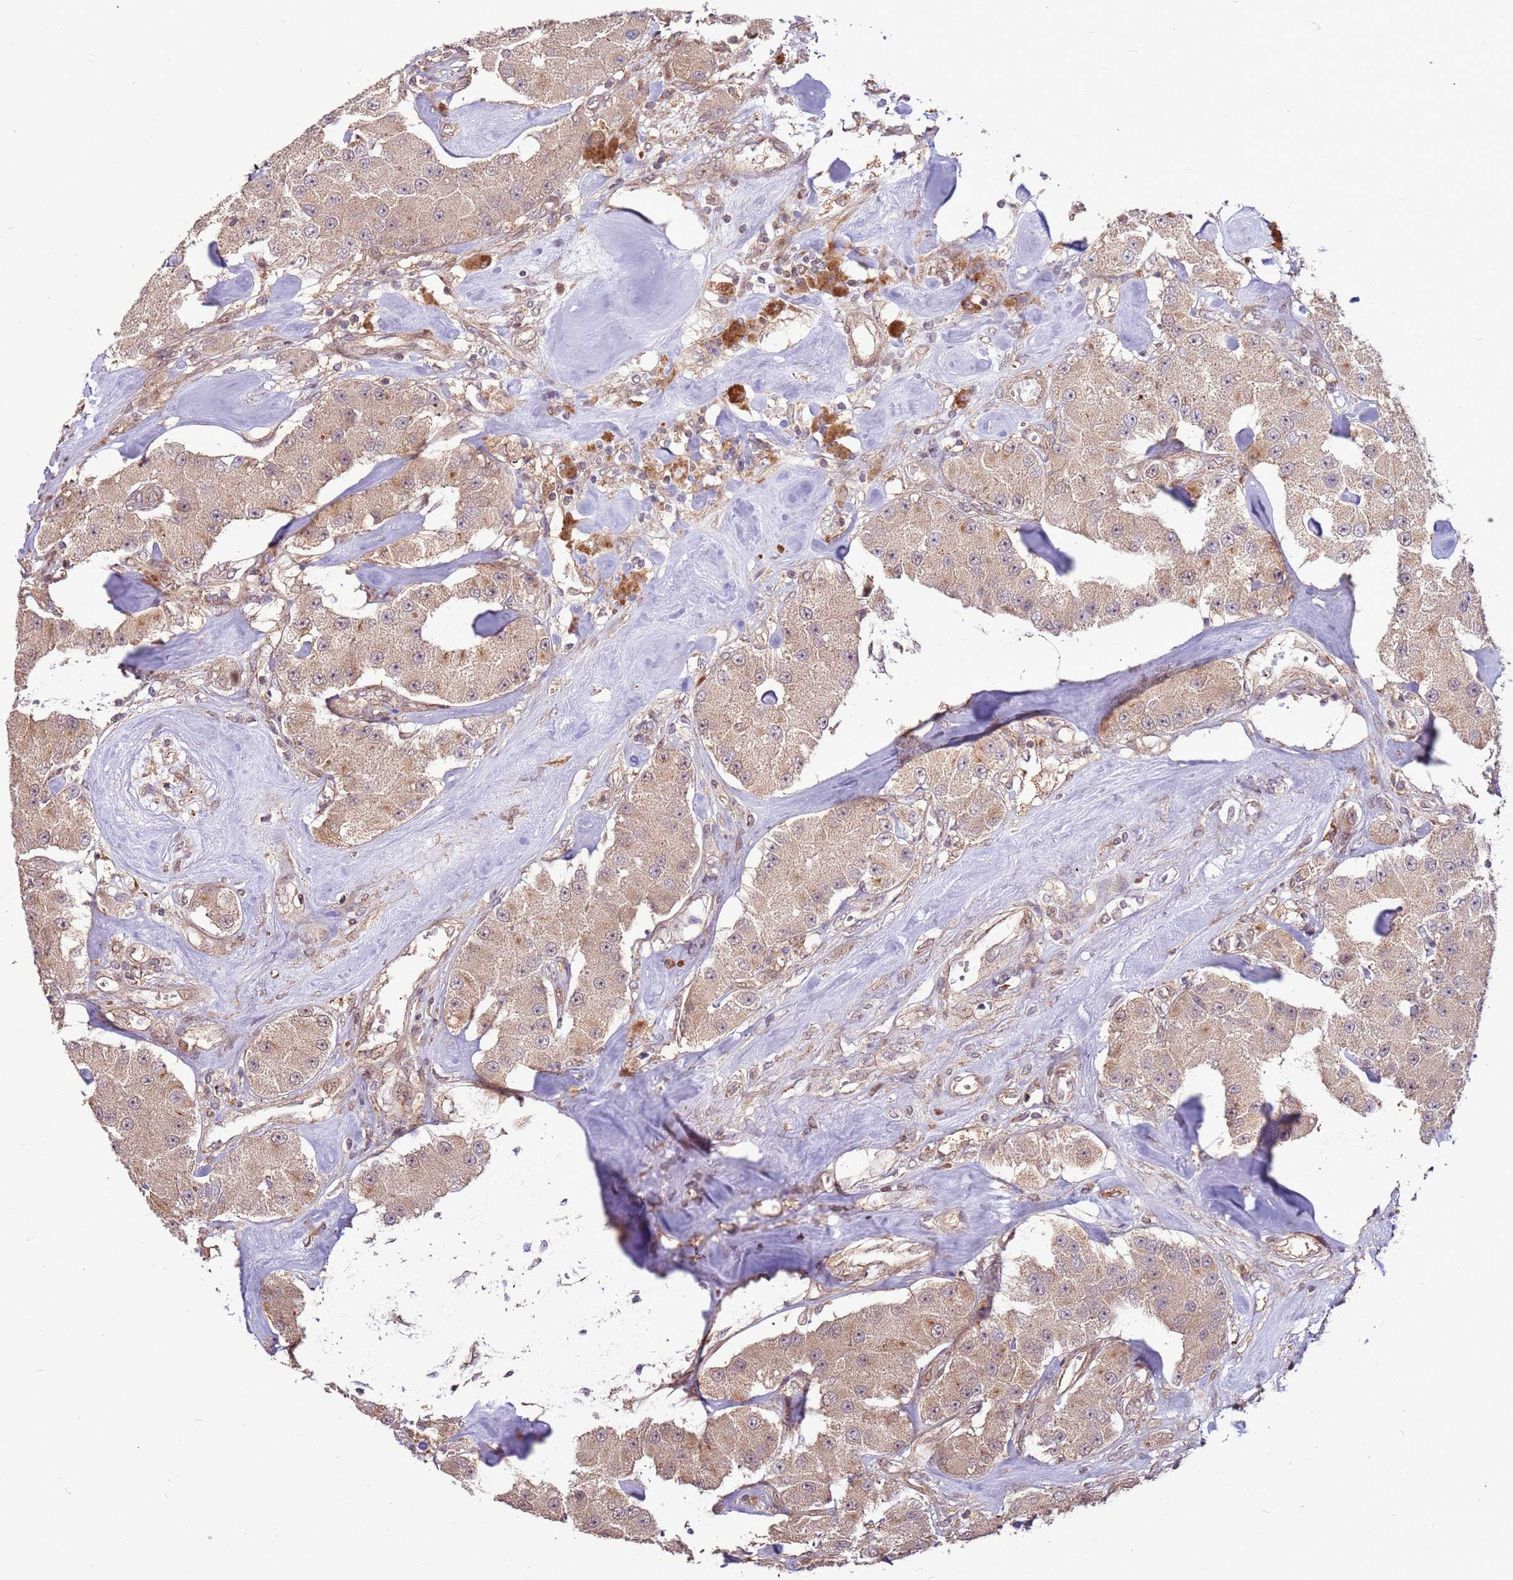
{"staining": {"intensity": "weak", "quantity": "25%-75%", "location": "cytoplasmic/membranous"}, "tissue": "carcinoid", "cell_type": "Tumor cells", "image_type": "cancer", "snomed": [{"axis": "morphology", "description": "Carcinoid, malignant, NOS"}, {"axis": "topography", "description": "Pancreas"}], "caption": "A high-resolution image shows immunohistochemistry staining of malignant carcinoid, which exhibits weak cytoplasmic/membranous staining in approximately 25%-75% of tumor cells.", "gene": "CCDC112", "patient": {"sex": "male", "age": 41}}